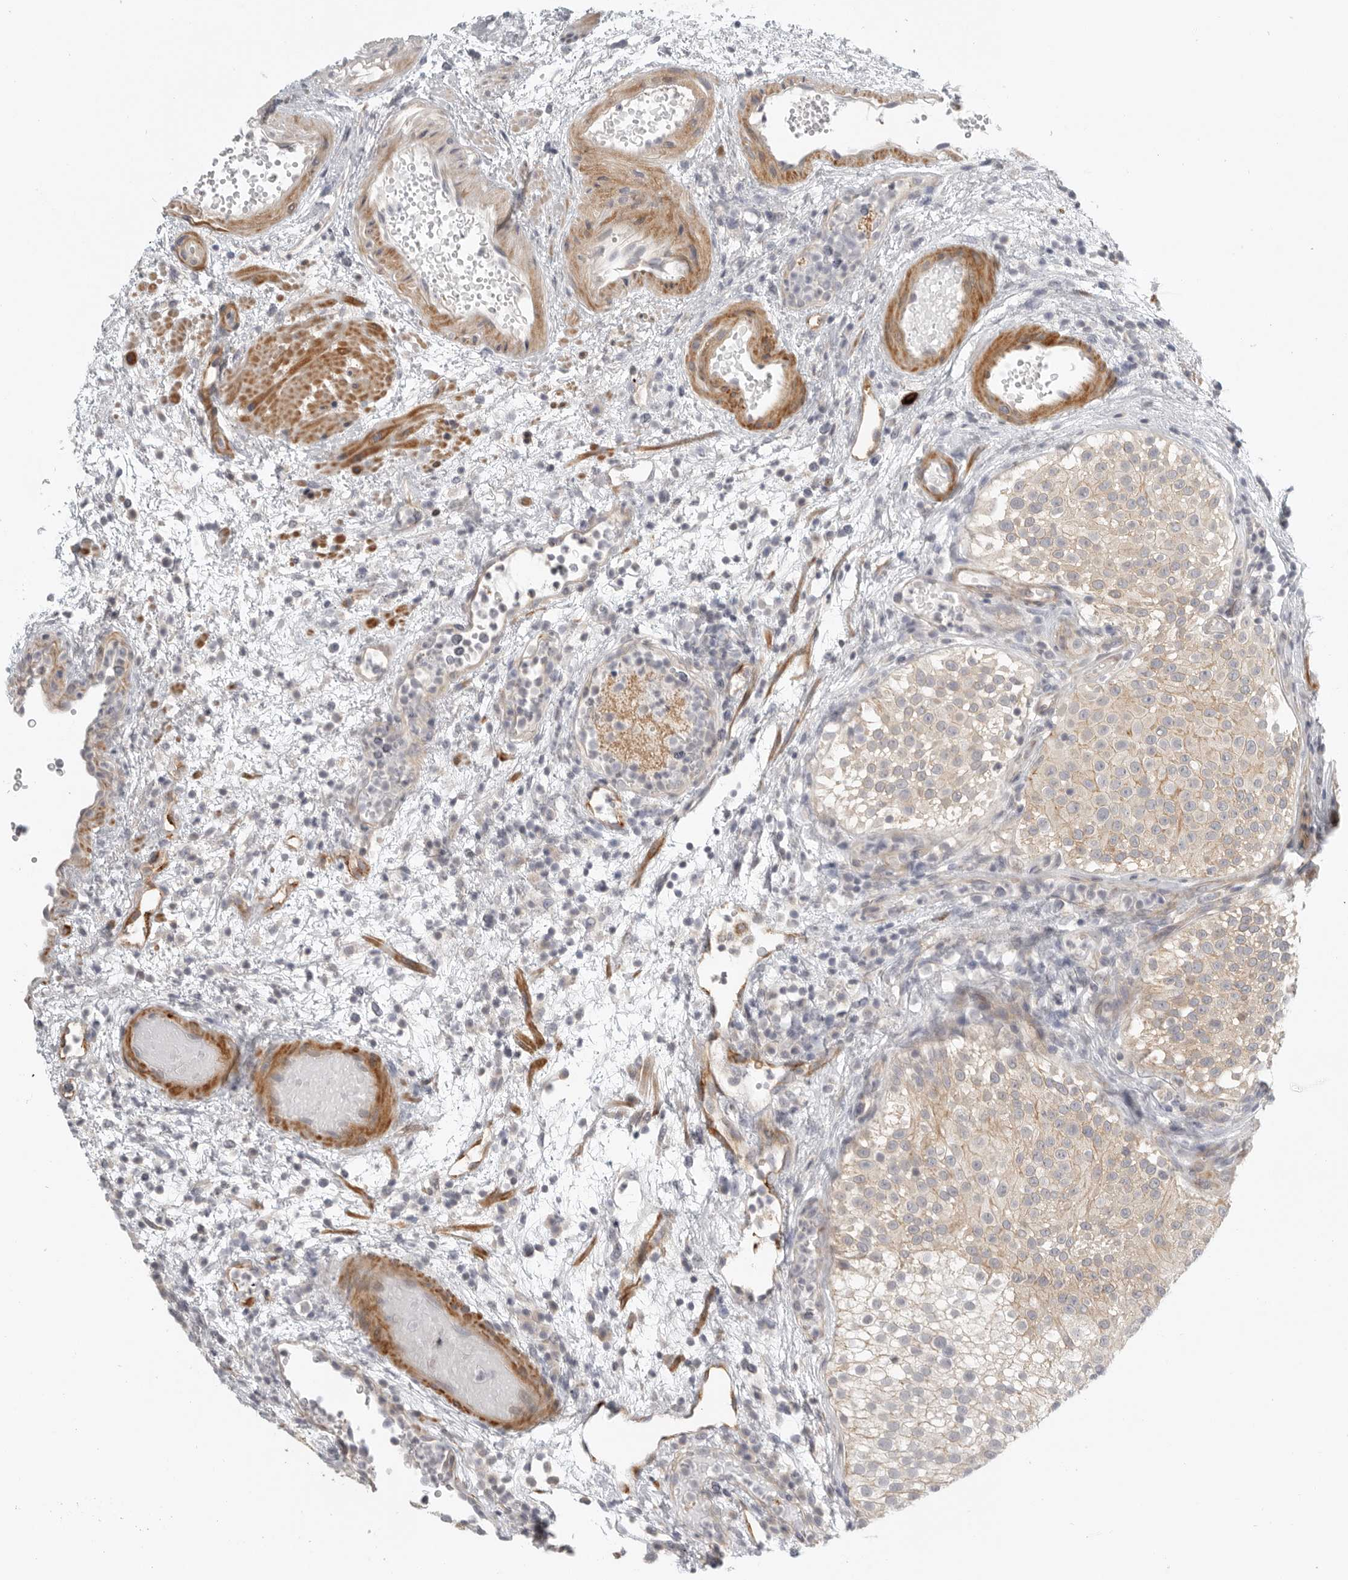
{"staining": {"intensity": "moderate", "quantity": "<25%", "location": "cytoplasmic/membranous"}, "tissue": "urothelial cancer", "cell_type": "Tumor cells", "image_type": "cancer", "snomed": [{"axis": "morphology", "description": "Urothelial carcinoma, Low grade"}, {"axis": "topography", "description": "Urinary bladder"}], "caption": "A low amount of moderate cytoplasmic/membranous positivity is appreciated in about <25% of tumor cells in urothelial cancer tissue. The staining is performed using DAB brown chromogen to label protein expression. The nuclei are counter-stained blue using hematoxylin.", "gene": "STAB2", "patient": {"sex": "male", "age": 78}}